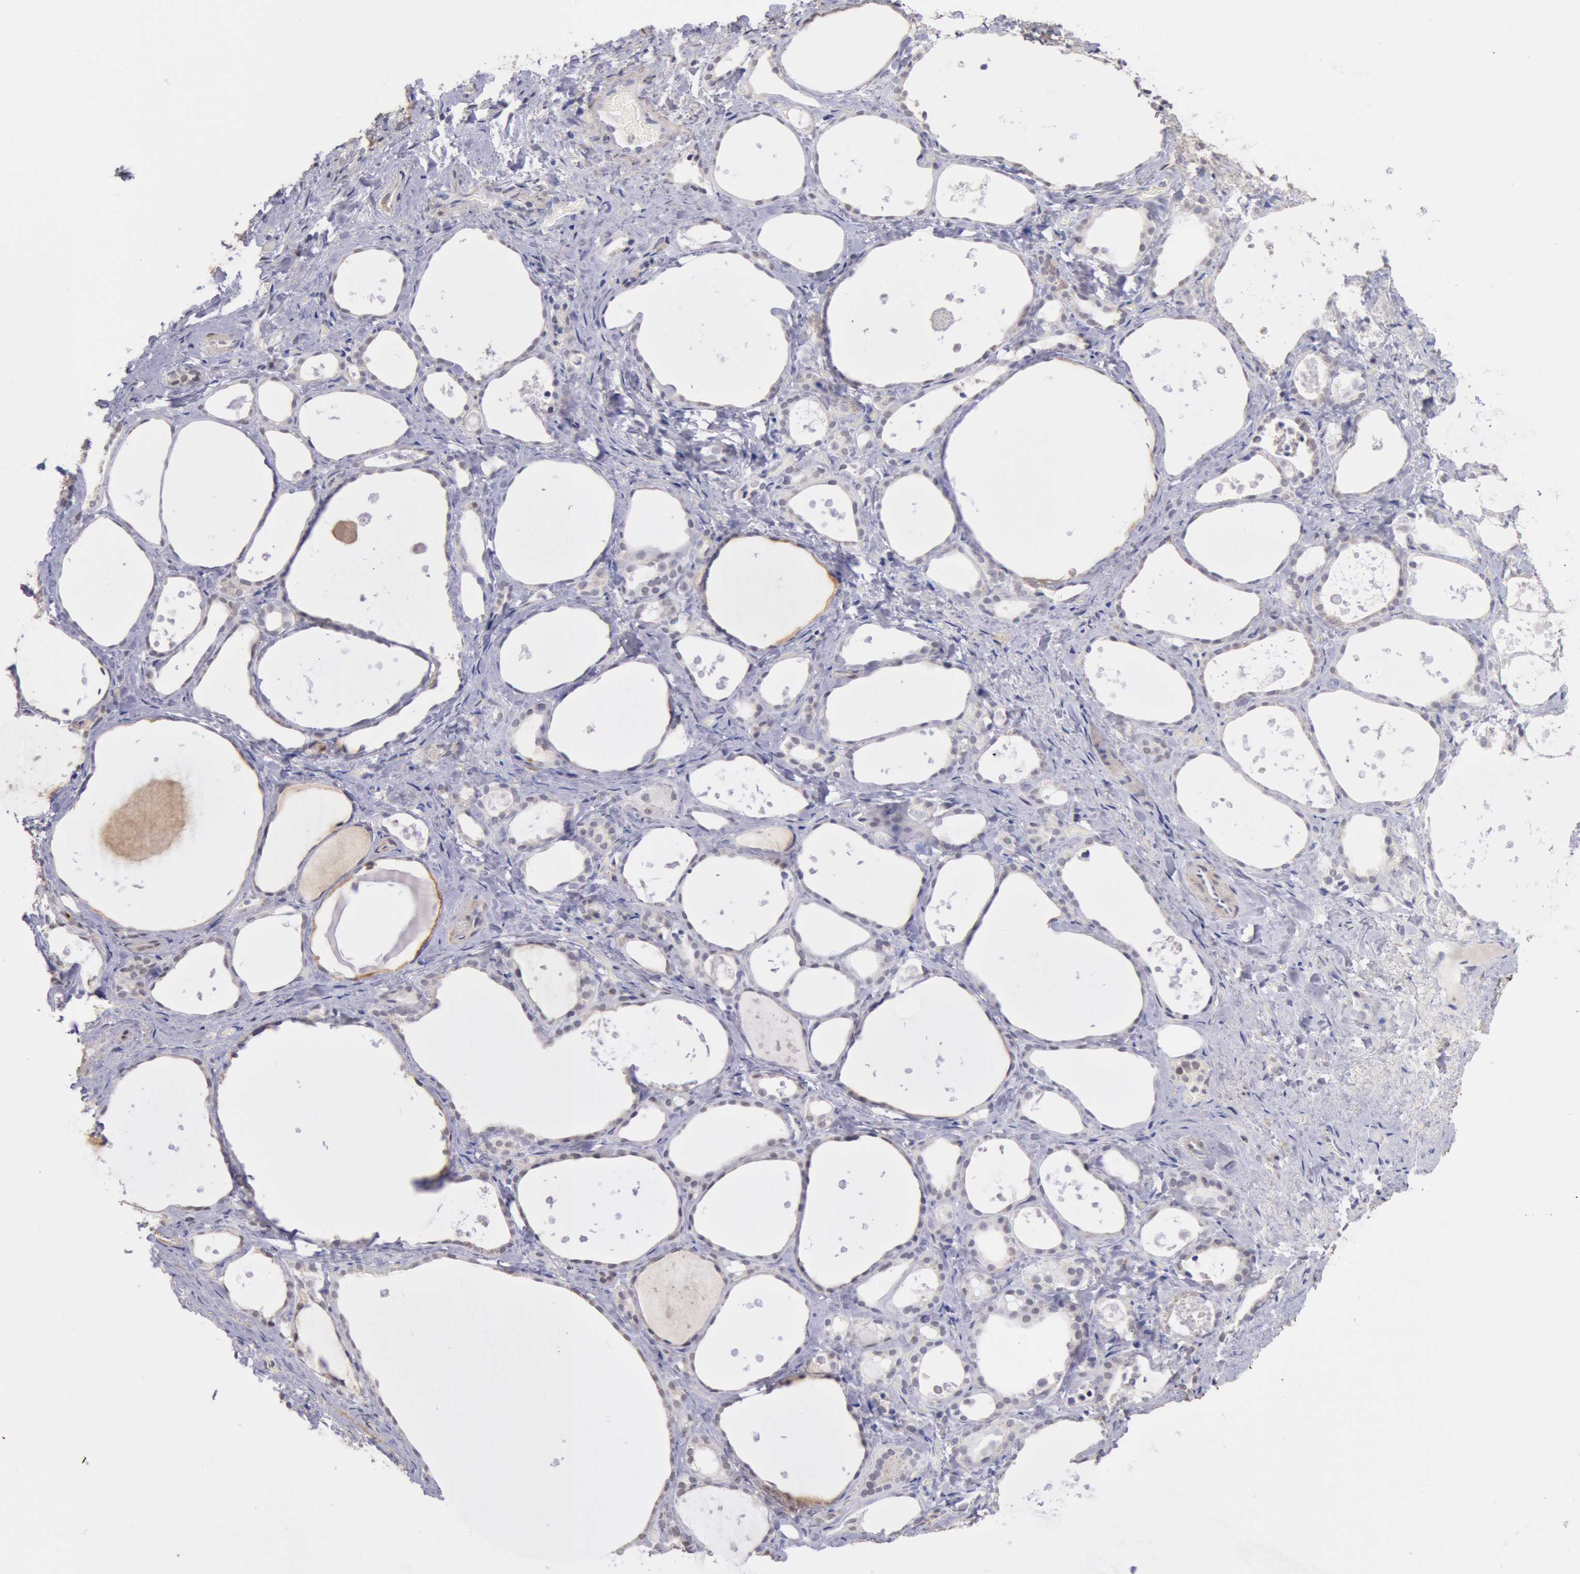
{"staining": {"intensity": "weak", "quantity": ">75%", "location": "nuclear"}, "tissue": "thyroid gland", "cell_type": "Glandular cells", "image_type": "normal", "snomed": [{"axis": "morphology", "description": "Normal tissue, NOS"}, {"axis": "topography", "description": "Thyroid gland"}], "caption": "This is an image of immunohistochemistry (IHC) staining of normal thyroid gland, which shows weak positivity in the nuclear of glandular cells.", "gene": "MYH6", "patient": {"sex": "female", "age": 75}}